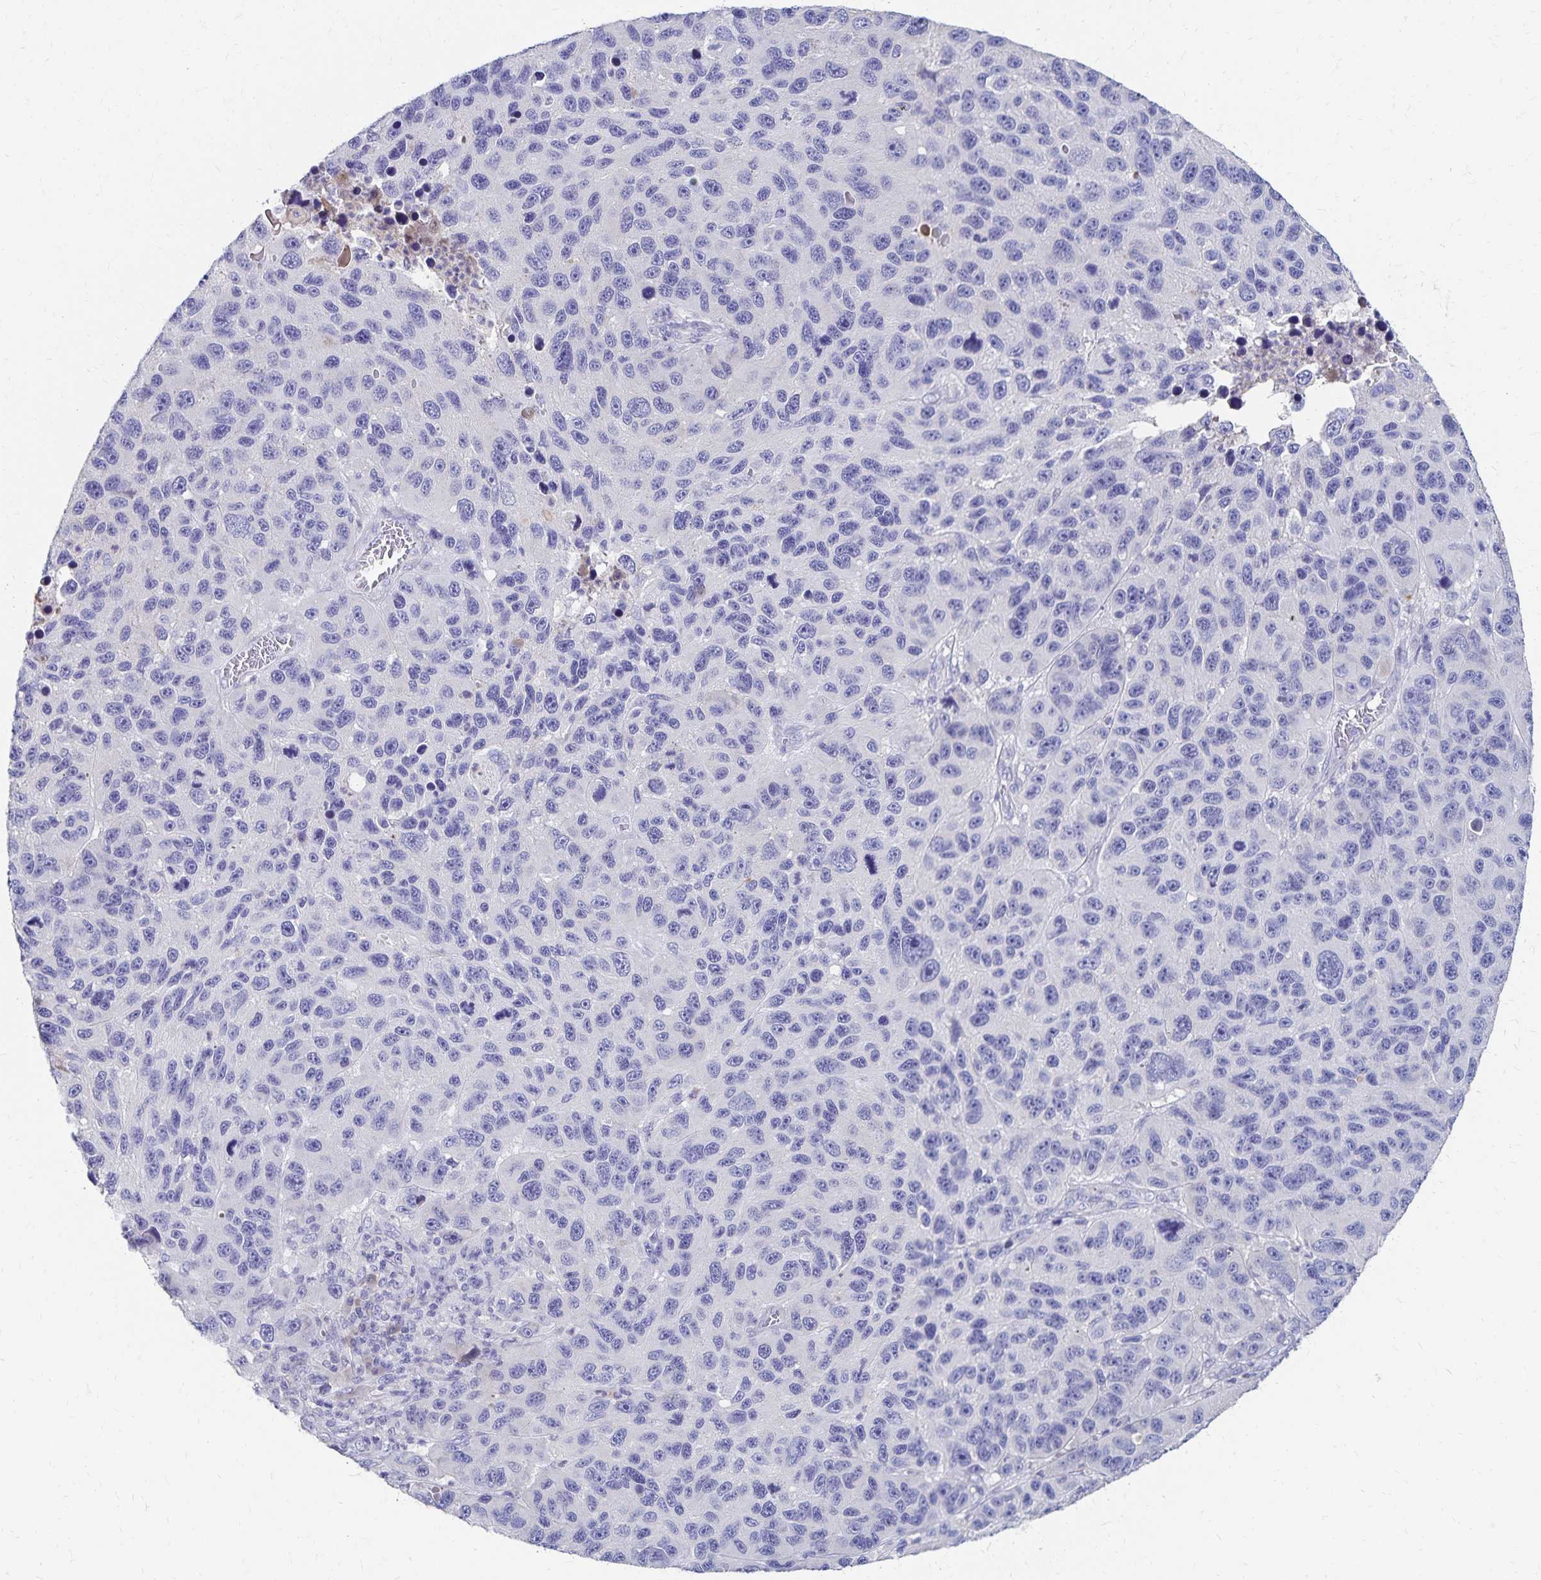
{"staining": {"intensity": "negative", "quantity": "none", "location": "none"}, "tissue": "melanoma", "cell_type": "Tumor cells", "image_type": "cancer", "snomed": [{"axis": "morphology", "description": "Malignant melanoma, NOS"}, {"axis": "topography", "description": "Skin"}], "caption": "Tumor cells show no significant protein expression in malignant melanoma.", "gene": "PAX5", "patient": {"sex": "male", "age": 53}}